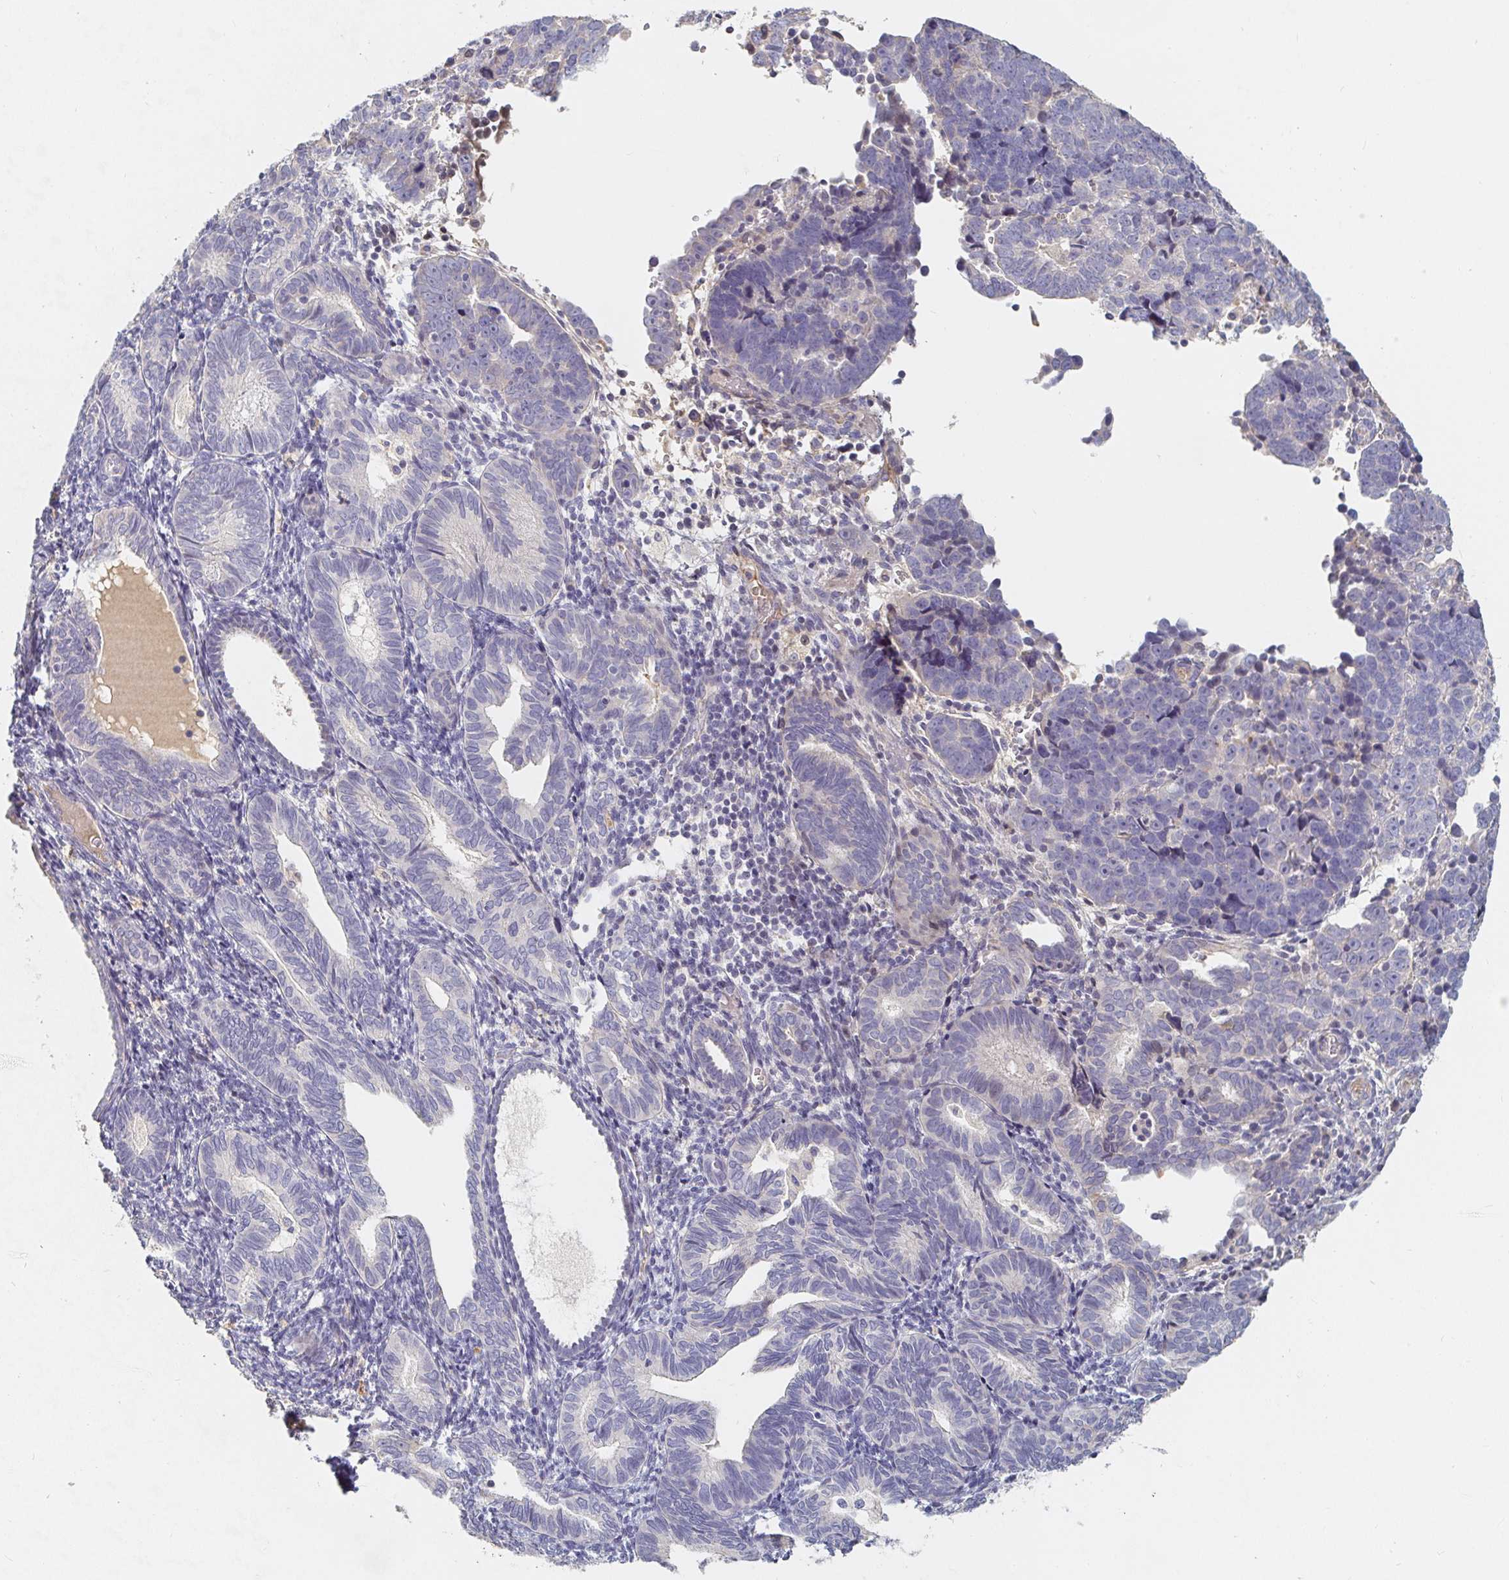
{"staining": {"intensity": "negative", "quantity": "none", "location": "none"}, "tissue": "endometrial cancer", "cell_type": "Tumor cells", "image_type": "cancer", "snomed": [{"axis": "morphology", "description": "Adenocarcinoma, NOS"}, {"axis": "topography", "description": "Endometrium"}], "caption": "Immunohistochemistry (IHC) photomicrograph of neoplastic tissue: human endometrial cancer stained with DAB (3,3'-diaminobenzidine) demonstrates no significant protein expression in tumor cells.", "gene": "NME9", "patient": {"sex": "female", "age": 82}}